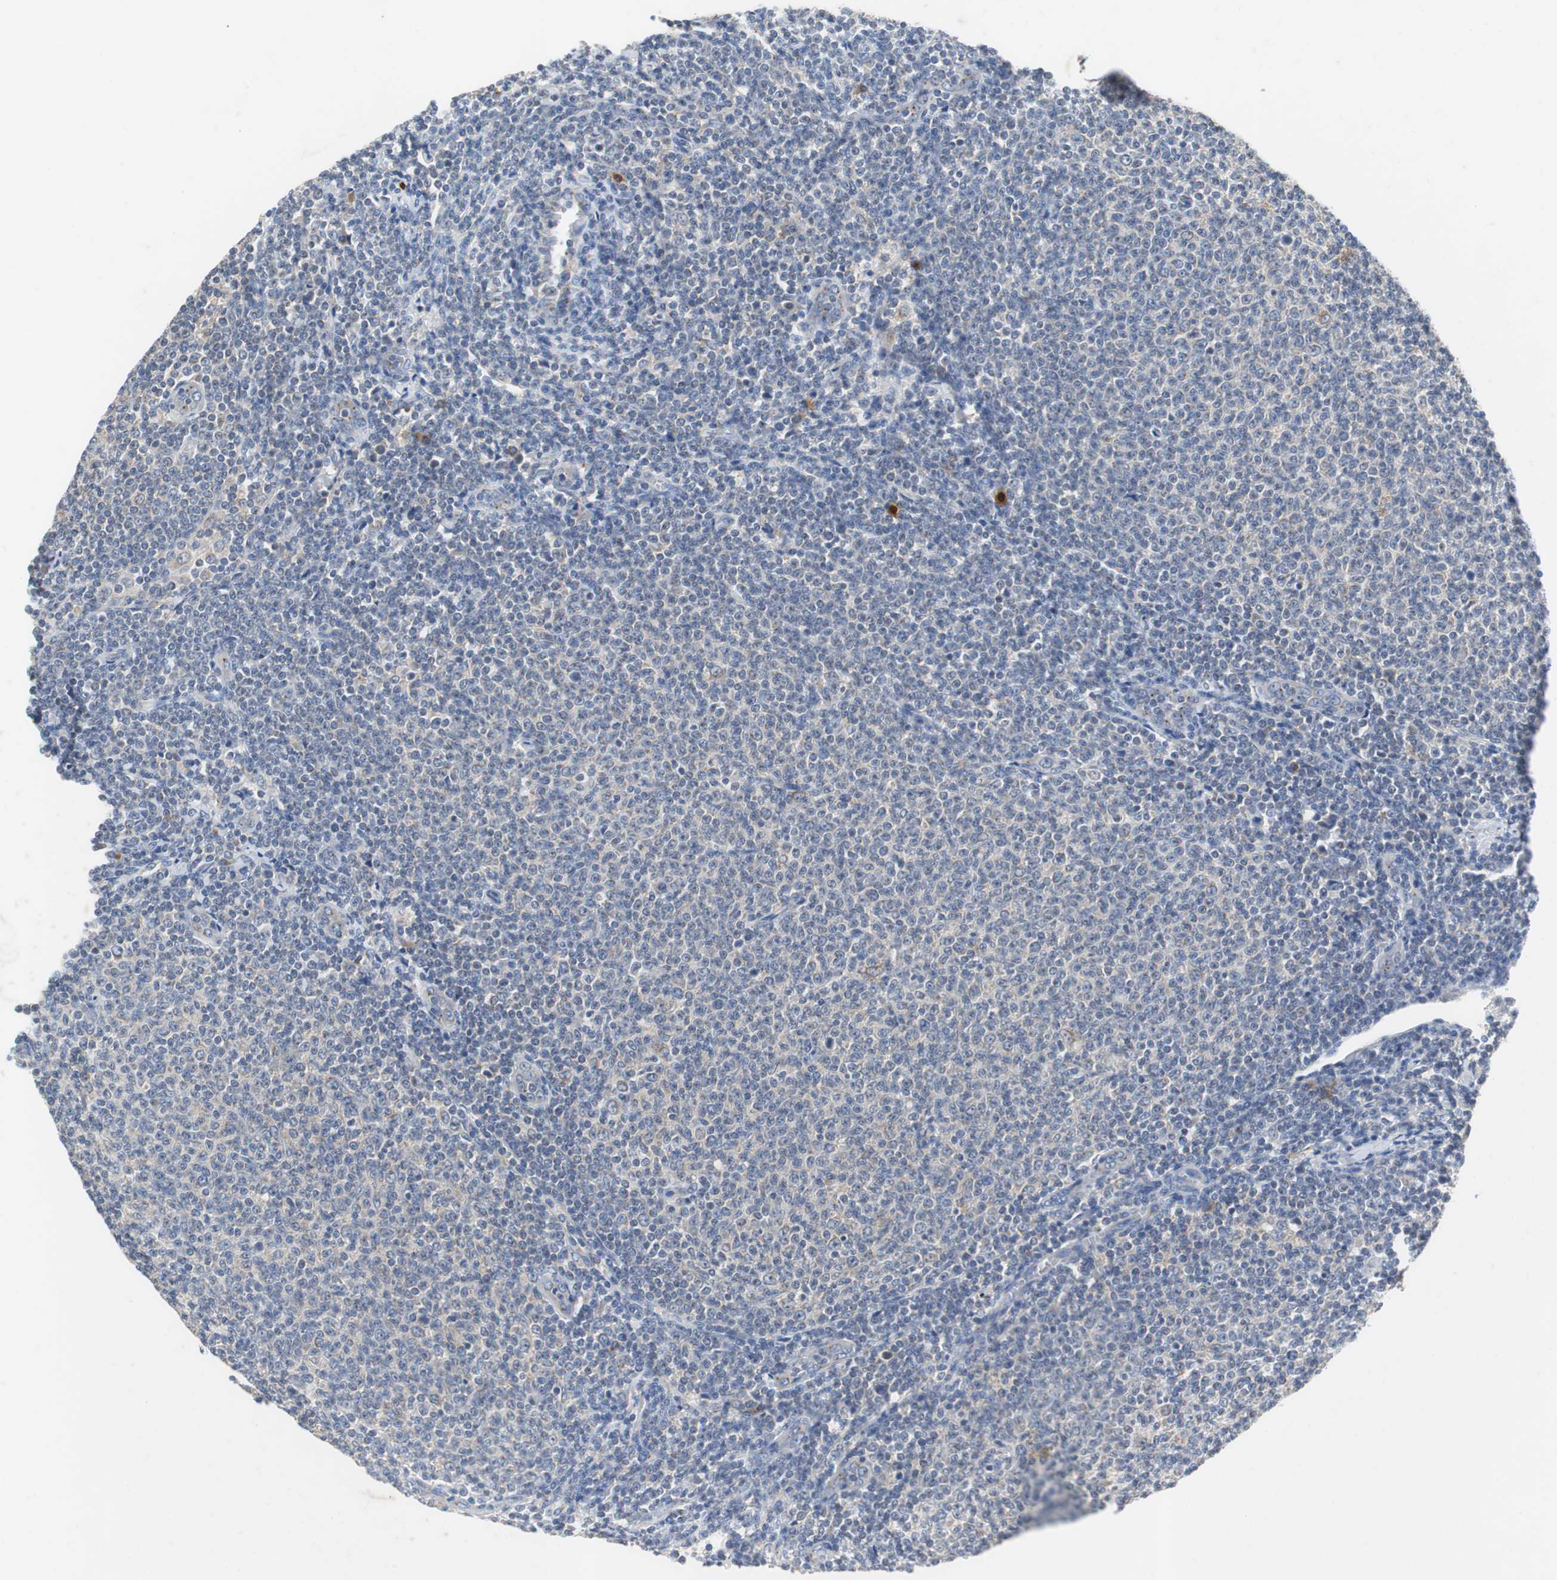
{"staining": {"intensity": "negative", "quantity": "none", "location": "none"}, "tissue": "lymphoma", "cell_type": "Tumor cells", "image_type": "cancer", "snomed": [{"axis": "morphology", "description": "Malignant lymphoma, non-Hodgkin's type, Low grade"}, {"axis": "topography", "description": "Lymph node"}], "caption": "Low-grade malignant lymphoma, non-Hodgkin's type stained for a protein using immunohistochemistry (IHC) exhibits no staining tumor cells.", "gene": "CALB2", "patient": {"sex": "male", "age": 66}}